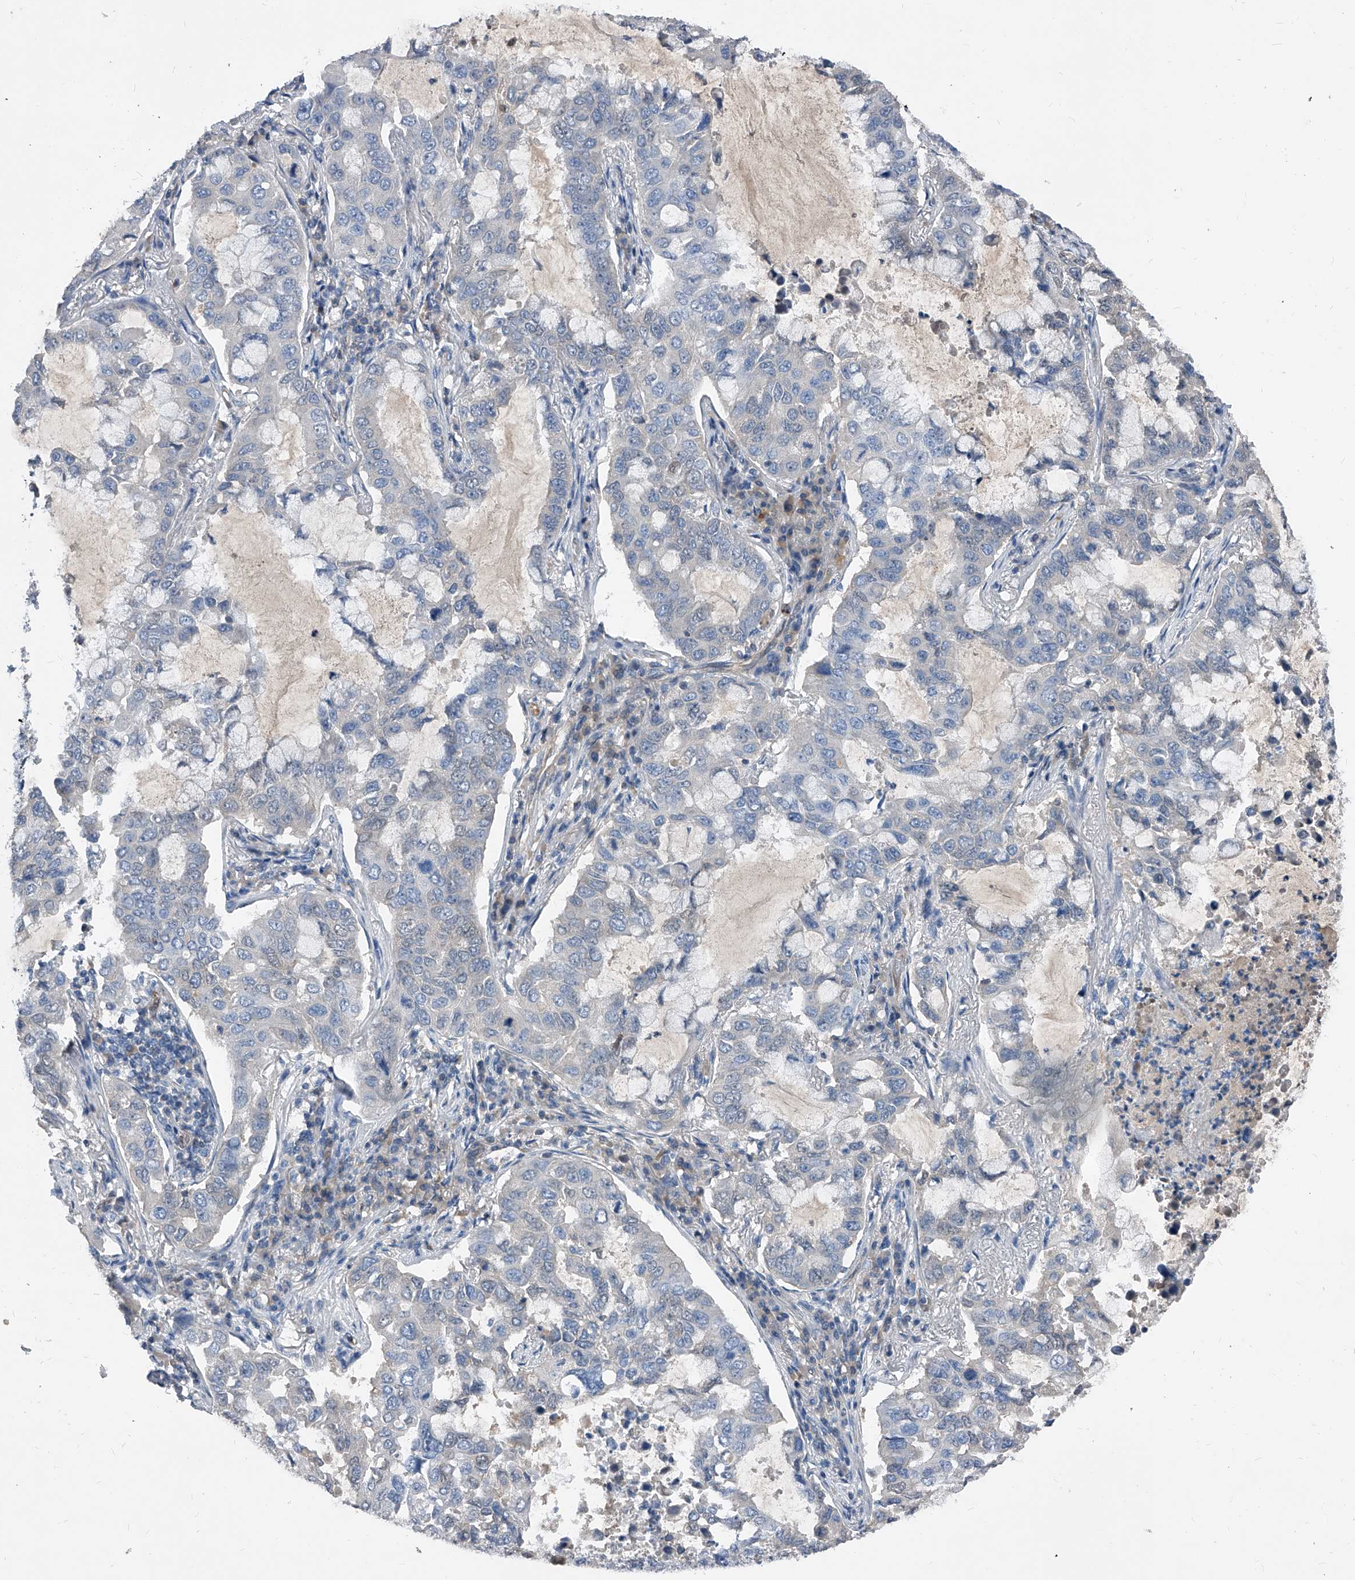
{"staining": {"intensity": "negative", "quantity": "none", "location": "none"}, "tissue": "lung cancer", "cell_type": "Tumor cells", "image_type": "cancer", "snomed": [{"axis": "morphology", "description": "Adenocarcinoma, NOS"}, {"axis": "topography", "description": "Lung"}], "caption": "An IHC image of lung cancer is shown. There is no staining in tumor cells of lung cancer.", "gene": "MAP2K6", "patient": {"sex": "male", "age": 64}}